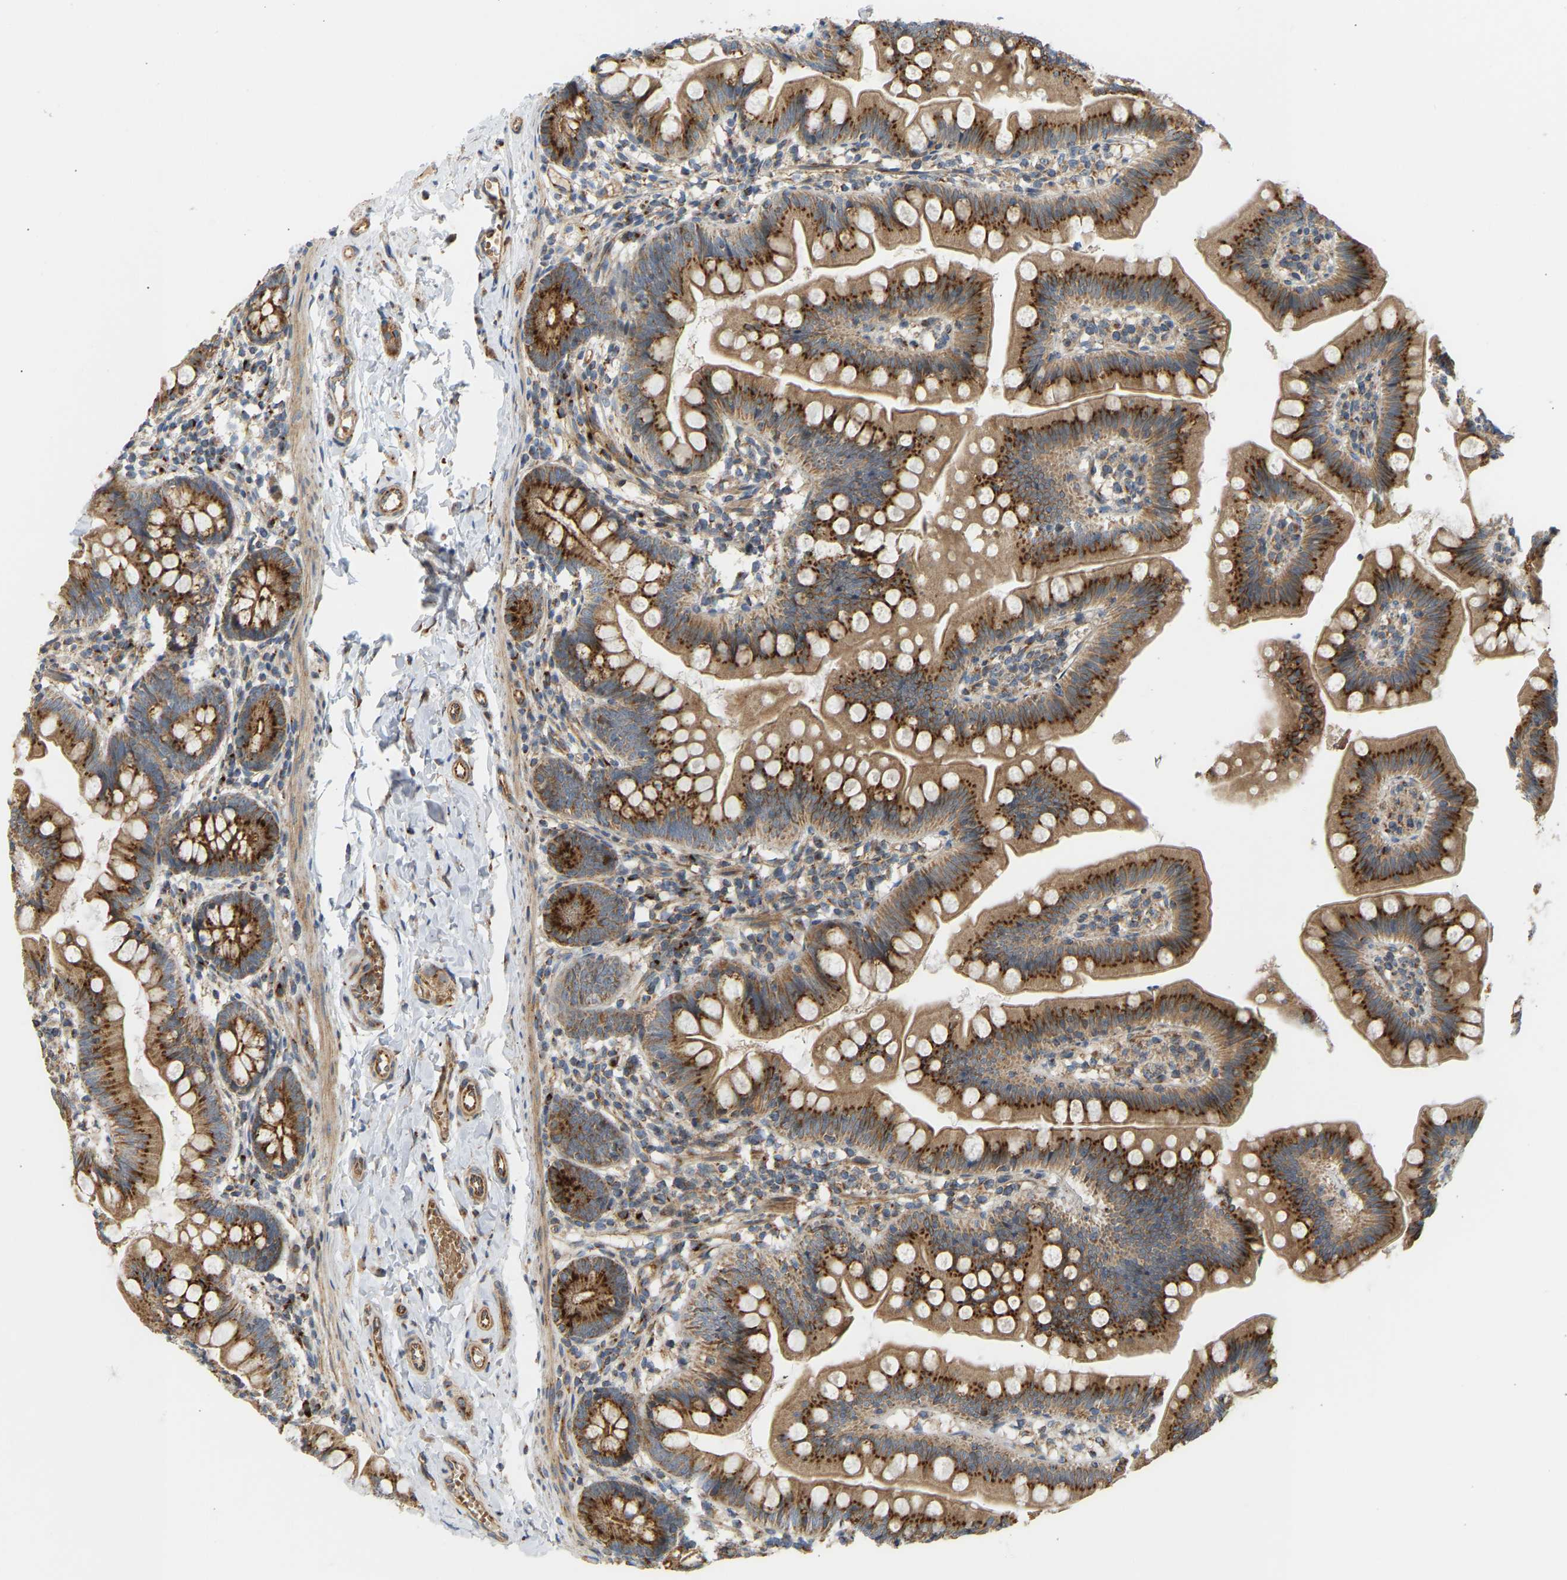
{"staining": {"intensity": "strong", "quantity": ">75%", "location": "cytoplasmic/membranous"}, "tissue": "small intestine", "cell_type": "Glandular cells", "image_type": "normal", "snomed": [{"axis": "morphology", "description": "Normal tissue, NOS"}, {"axis": "topography", "description": "Small intestine"}], "caption": "Immunohistochemical staining of normal small intestine demonstrates >75% levels of strong cytoplasmic/membranous protein positivity in about >75% of glandular cells.", "gene": "YIPF2", "patient": {"sex": "male", "age": 7}}